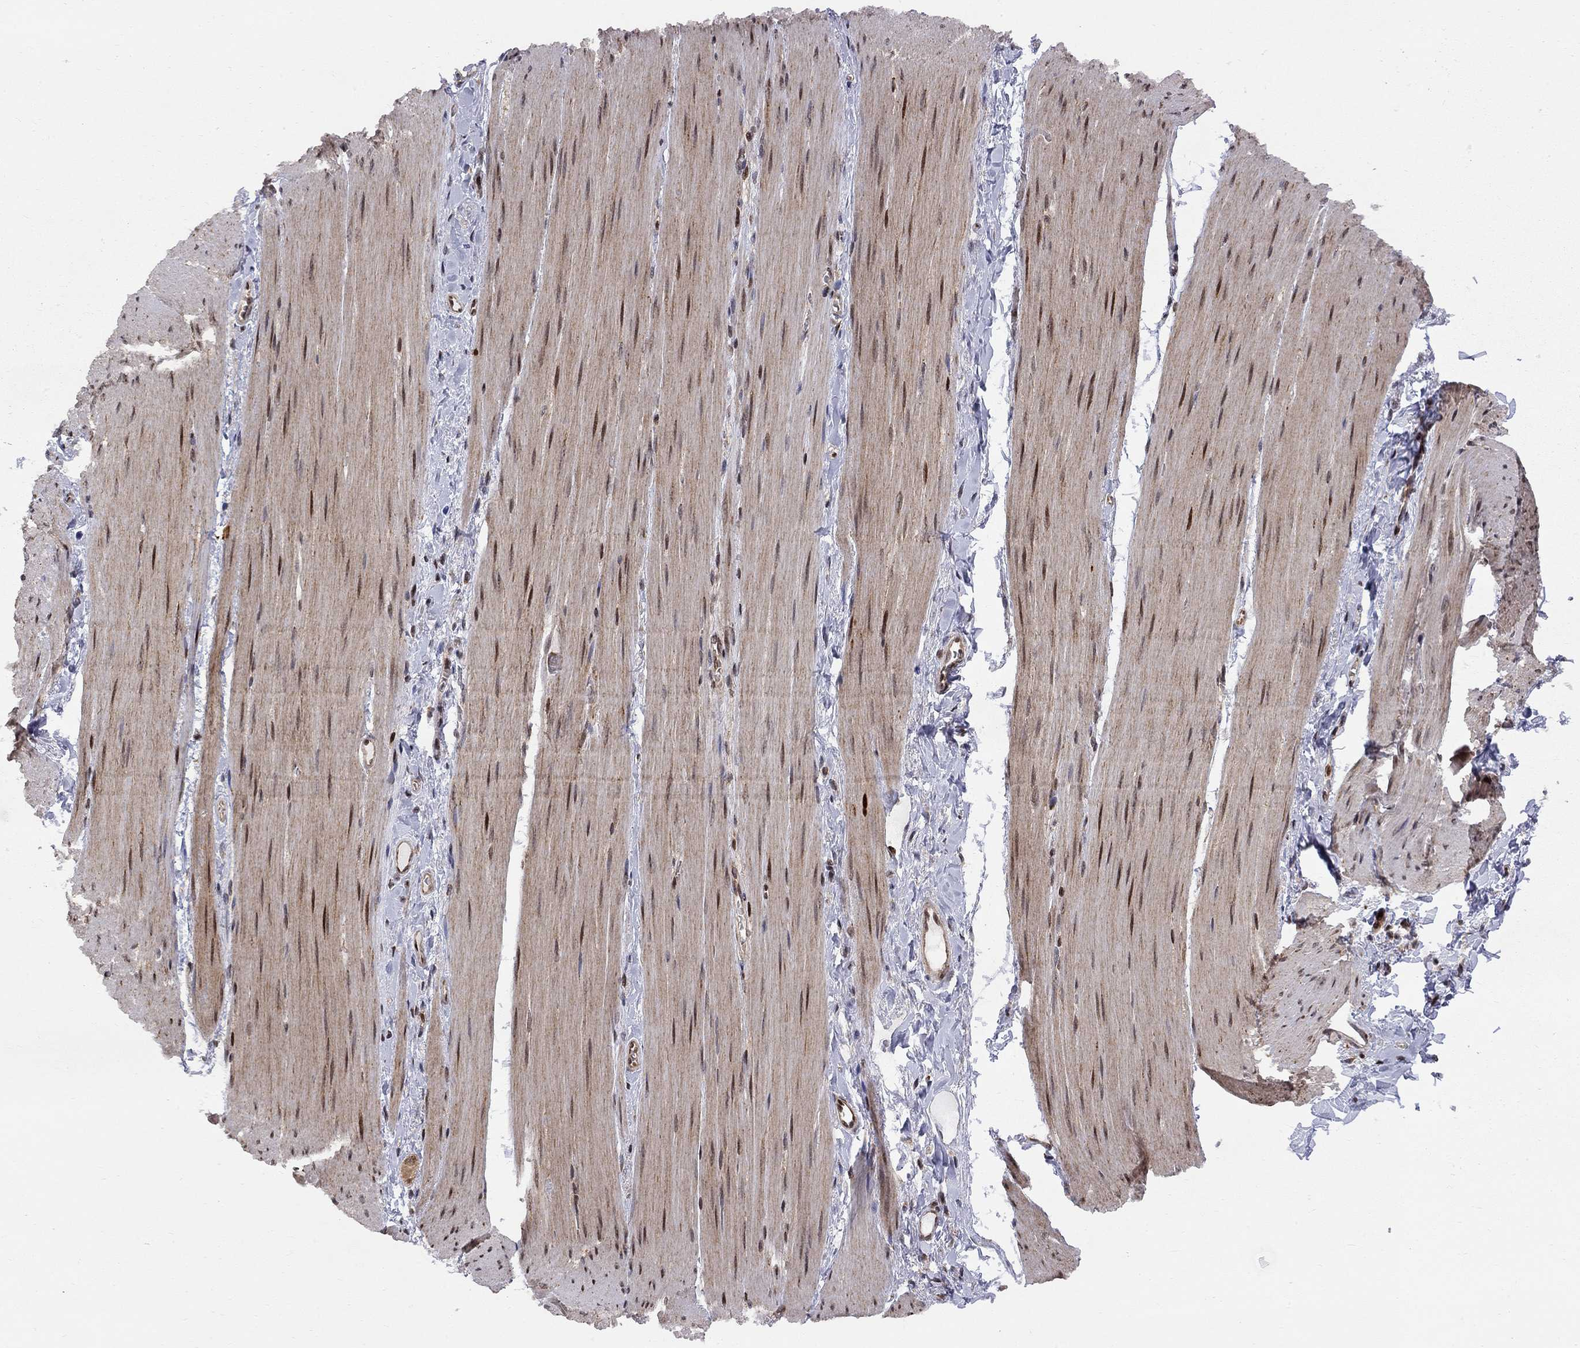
{"staining": {"intensity": "strong", "quantity": "25%-75%", "location": "nuclear"}, "tissue": "soft tissue", "cell_type": "Fibroblasts", "image_type": "normal", "snomed": [{"axis": "morphology", "description": "Normal tissue, NOS"}, {"axis": "topography", "description": "Smooth muscle"}, {"axis": "topography", "description": "Duodenum"}, {"axis": "topography", "description": "Peripheral nerve tissue"}], "caption": "Fibroblasts exhibit strong nuclear staining in approximately 25%-75% of cells in unremarkable soft tissue. (DAB IHC, brown staining for protein, blue staining for nuclei).", "gene": "ELOB", "patient": {"sex": "female", "age": 61}}